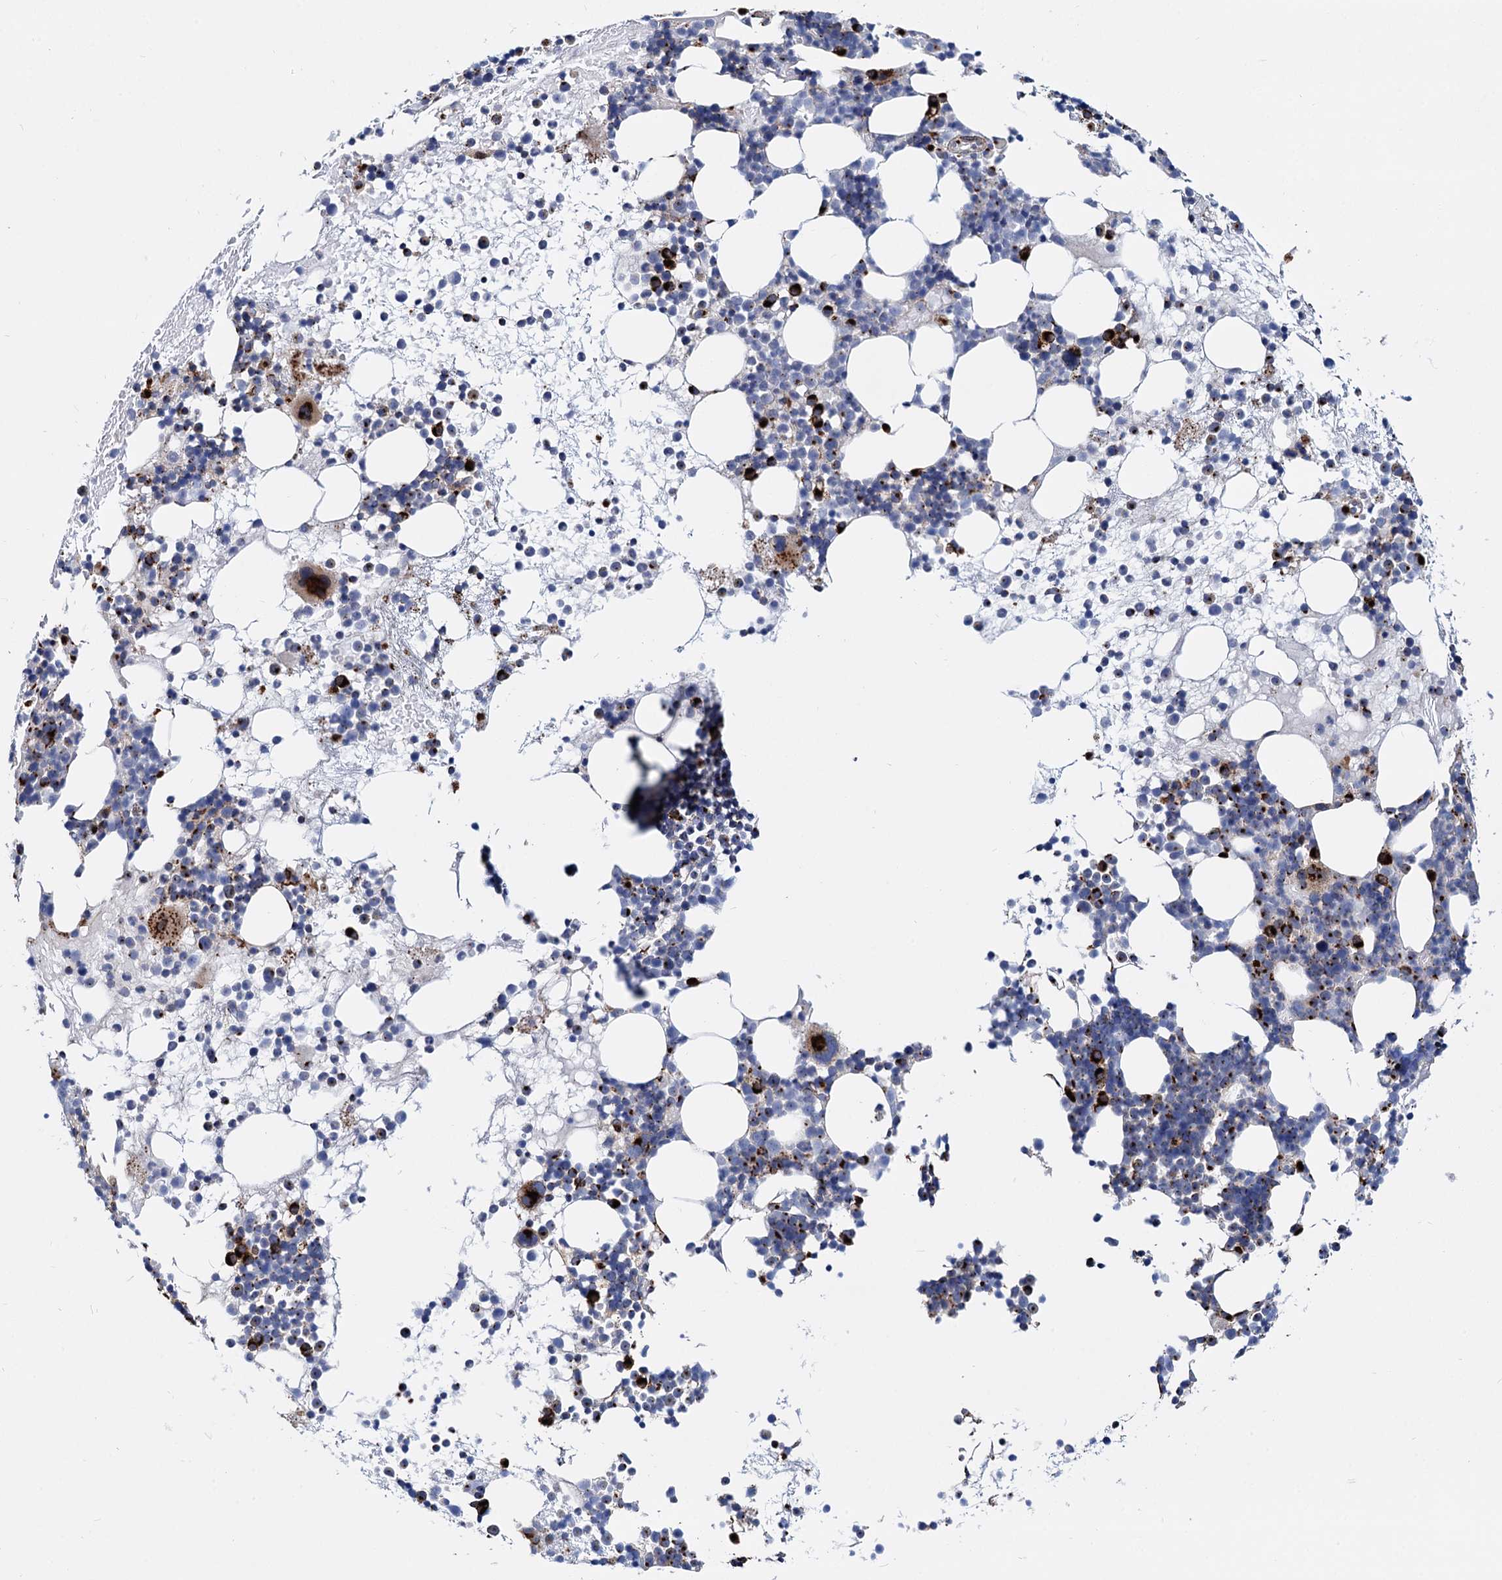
{"staining": {"intensity": "strong", "quantity": "<25%", "location": "cytoplasmic/membranous"}, "tissue": "bone marrow", "cell_type": "Hematopoietic cells", "image_type": "normal", "snomed": [{"axis": "morphology", "description": "Normal tissue, NOS"}, {"axis": "topography", "description": "Bone marrow"}], "caption": "High-power microscopy captured an IHC image of benign bone marrow, revealing strong cytoplasmic/membranous expression in approximately <25% of hematopoietic cells.", "gene": "SUPT20H", "patient": {"sex": "female", "age": 57}}